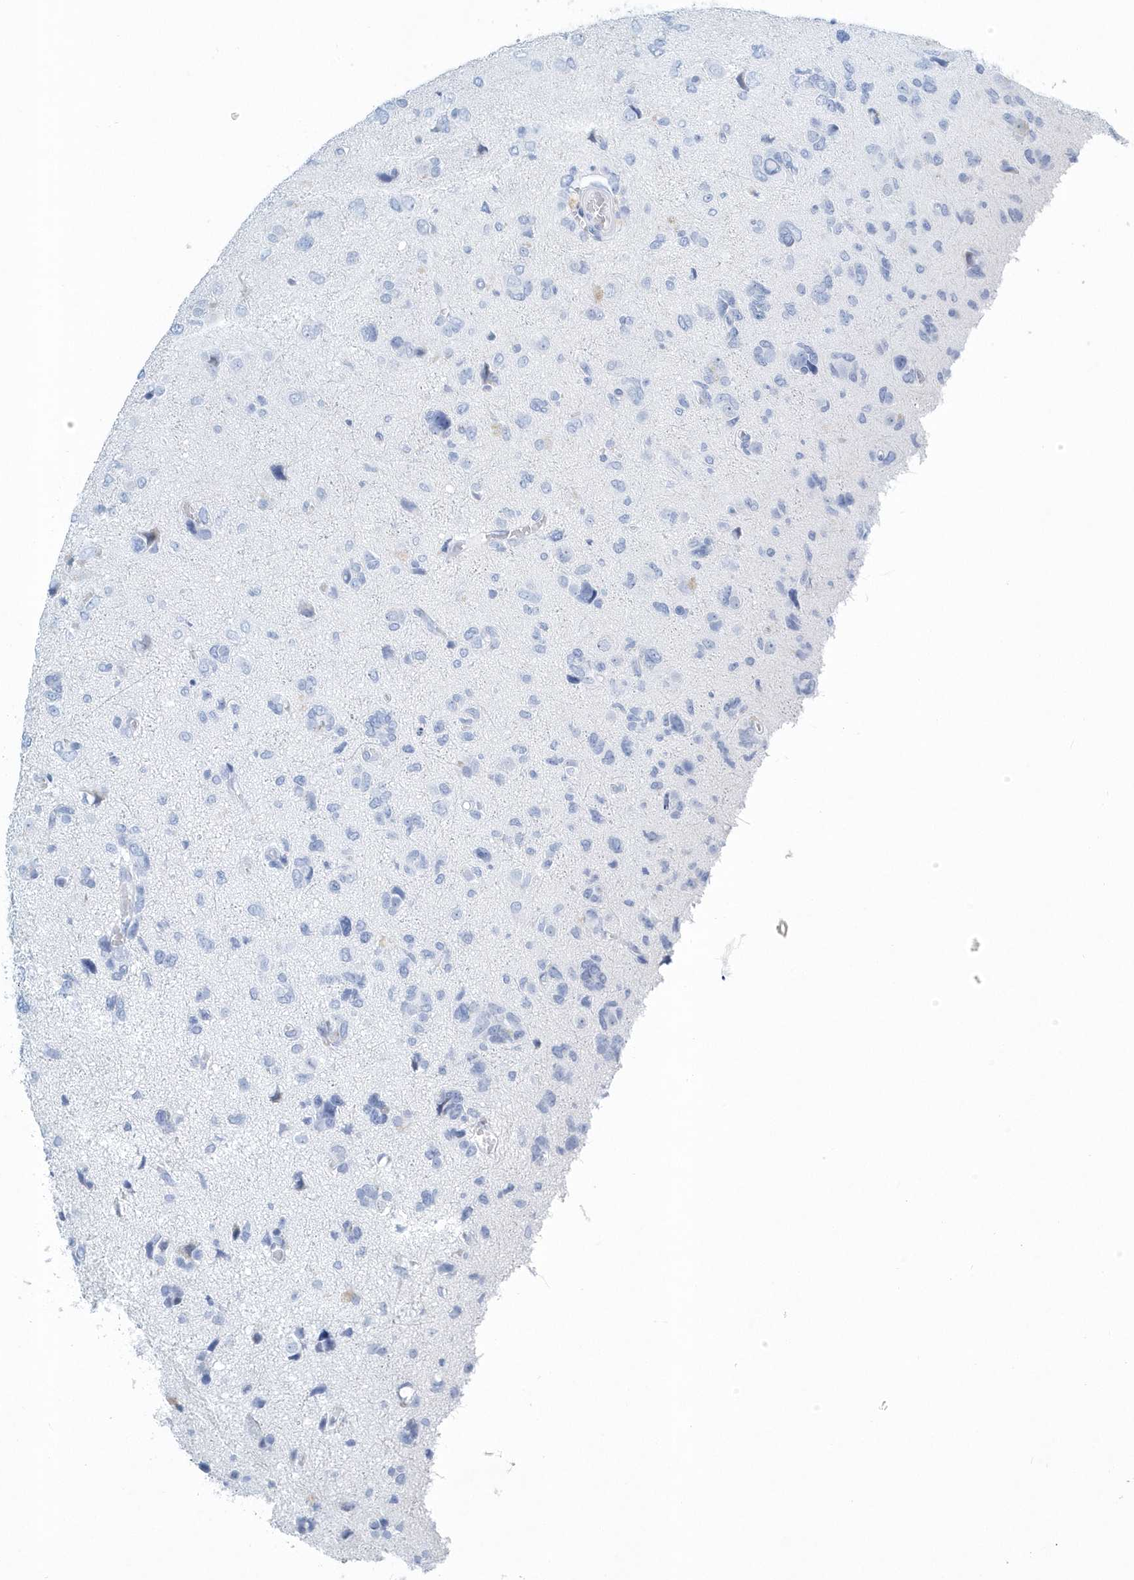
{"staining": {"intensity": "negative", "quantity": "none", "location": "none"}, "tissue": "glioma", "cell_type": "Tumor cells", "image_type": "cancer", "snomed": [{"axis": "morphology", "description": "Glioma, malignant, High grade"}, {"axis": "topography", "description": "Brain"}], "caption": "High power microscopy histopathology image of an IHC micrograph of glioma, revealing no significant positivity in tumor cells.", "gene": "PTPRO", "patient": {"sex": "female", "age": 59}}